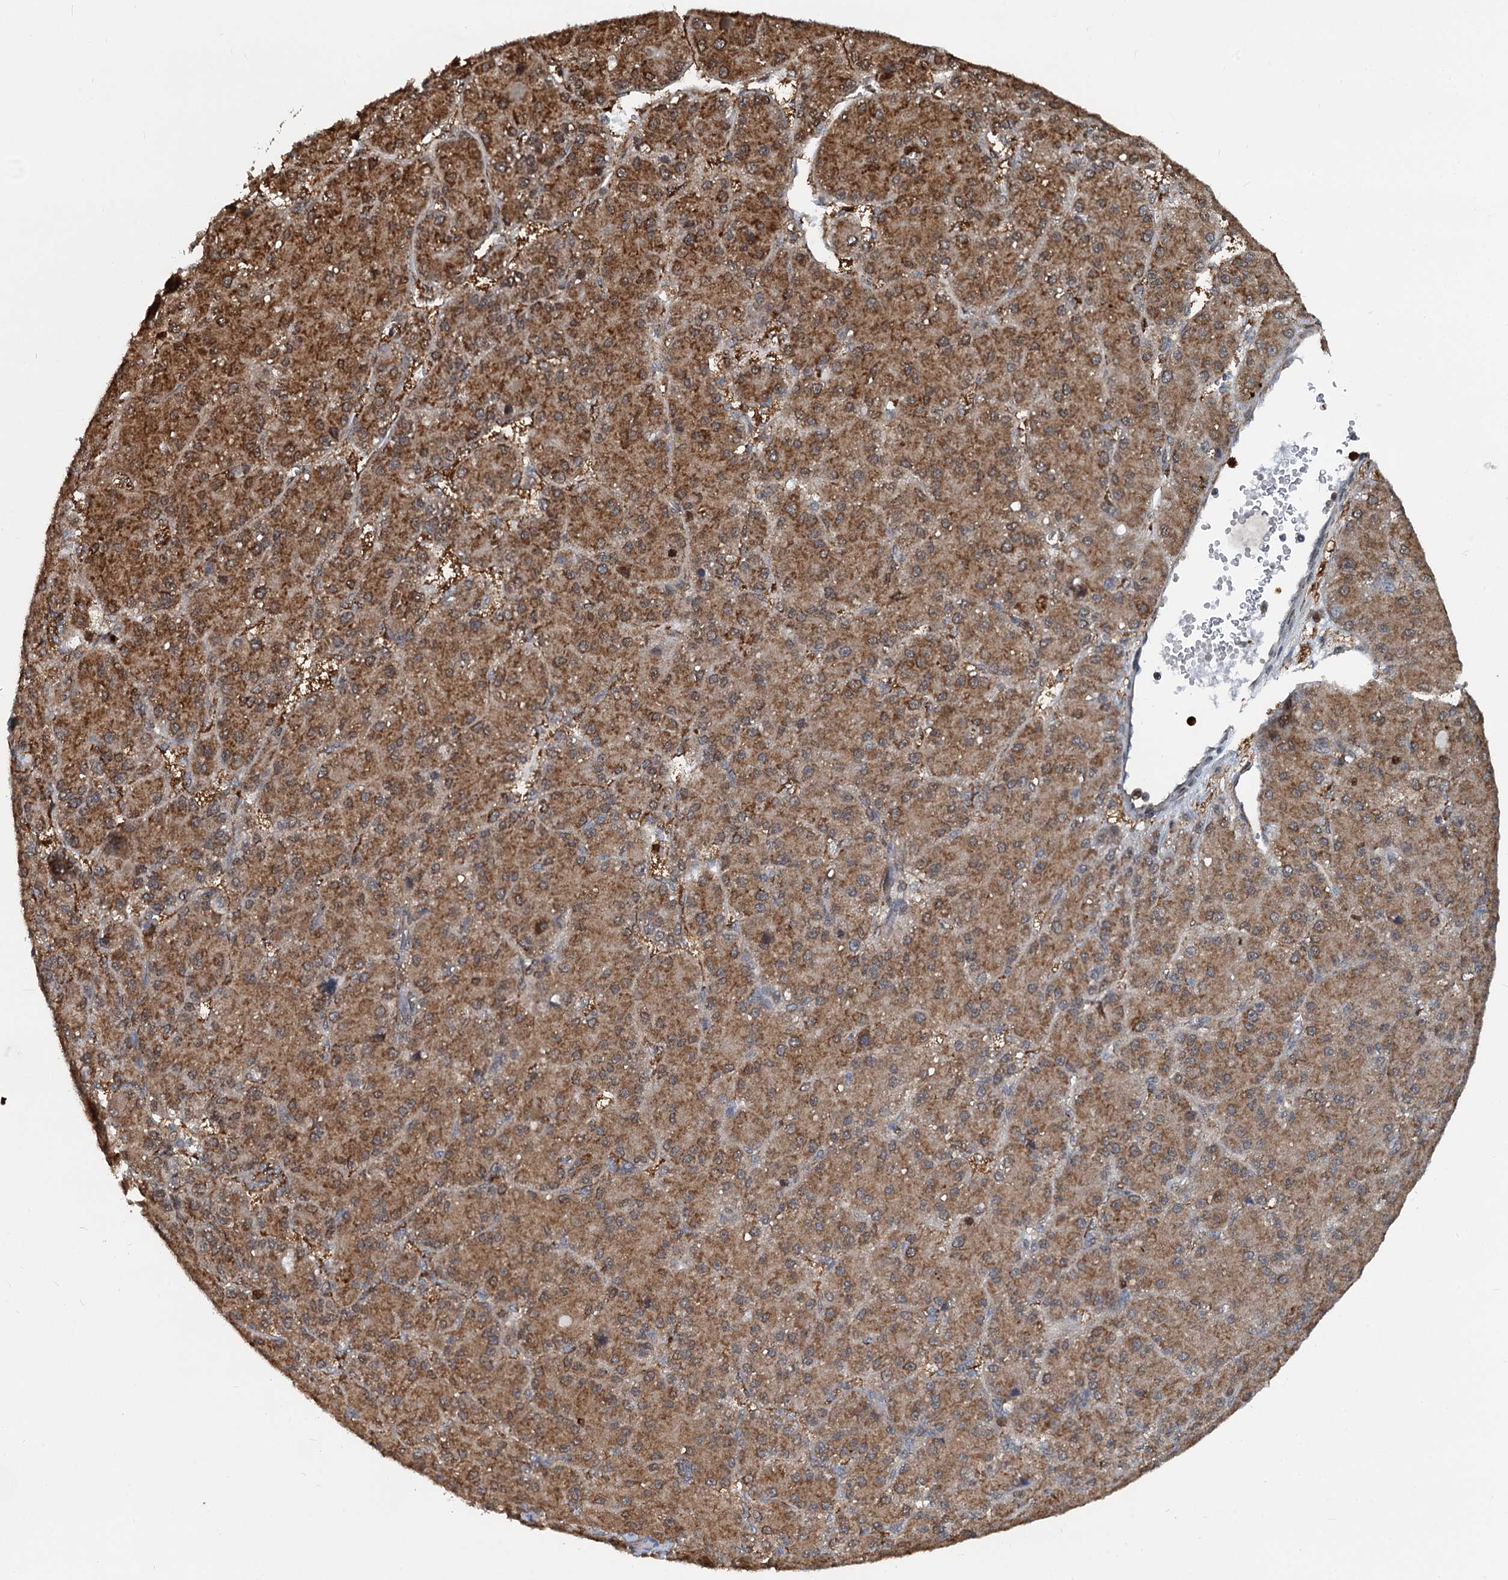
{"staining": {"intensity": "strong", "quantity": ">75%", "location": "cytoplasmic/membranous"}, "tissue": "liver cancer", "cell_type": "Tumor cells", "image_type": "cancer", "snomed": [{"axis": "morphology", "description": "Carcinoma, Hepatocellular, NOS"}, {"axis": "topography", "description": "Liver"}], "caption": "A histopathology image of human hepatocellular carcinoma (liver) stained for a protein exhibits strong cytoplasmic/membranous brown staining in tumor cells. The staining was performed using DAB (3,3'-diaminobenzidine), with brown indicating positive protein expression. Nuclei are stained blue with hematoxylin.", "gene": "GPI", "patient": {"sex": "male", "age": 67}}